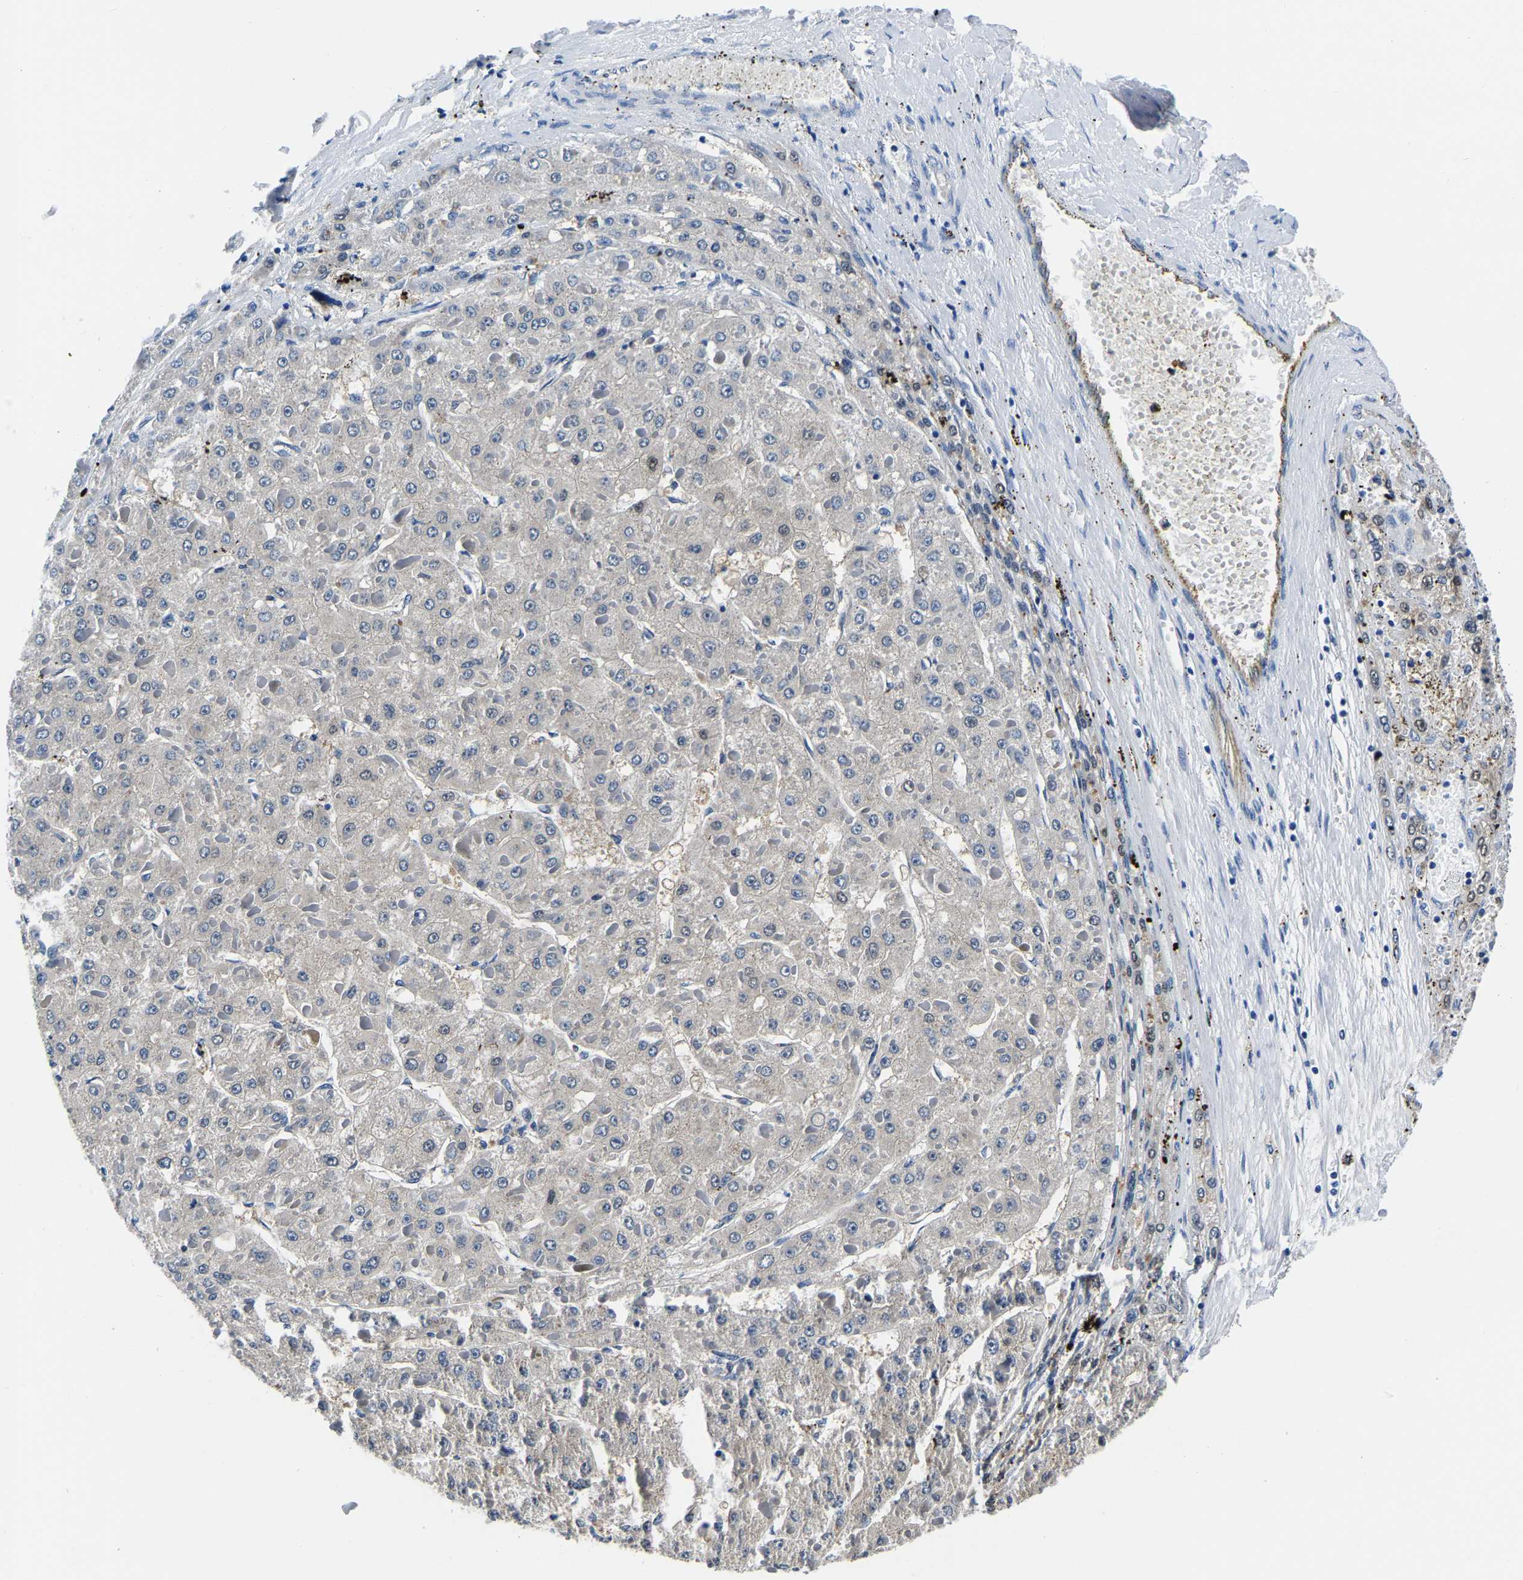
{"staining": {"intensity": "negative", "quantity": "none", "location": "none"}, "tissue": "liver cancer", "cell_type": "Tumor cells", "image_type": "cancer", "snomed": [{"axis": "morphology", "description": "Carcinoma, Hepatocellular, NOS"}, {"axis": "topography", "description": "Liver"}], "caption": "Immunohistochemistry (IHC) of human hepatocellular carcinoma (liver) displays no expression in tumor cells. Nuclei are stained in blue.", "gene": "ACO1", "patient": {"sex": "female", "age": 73}}